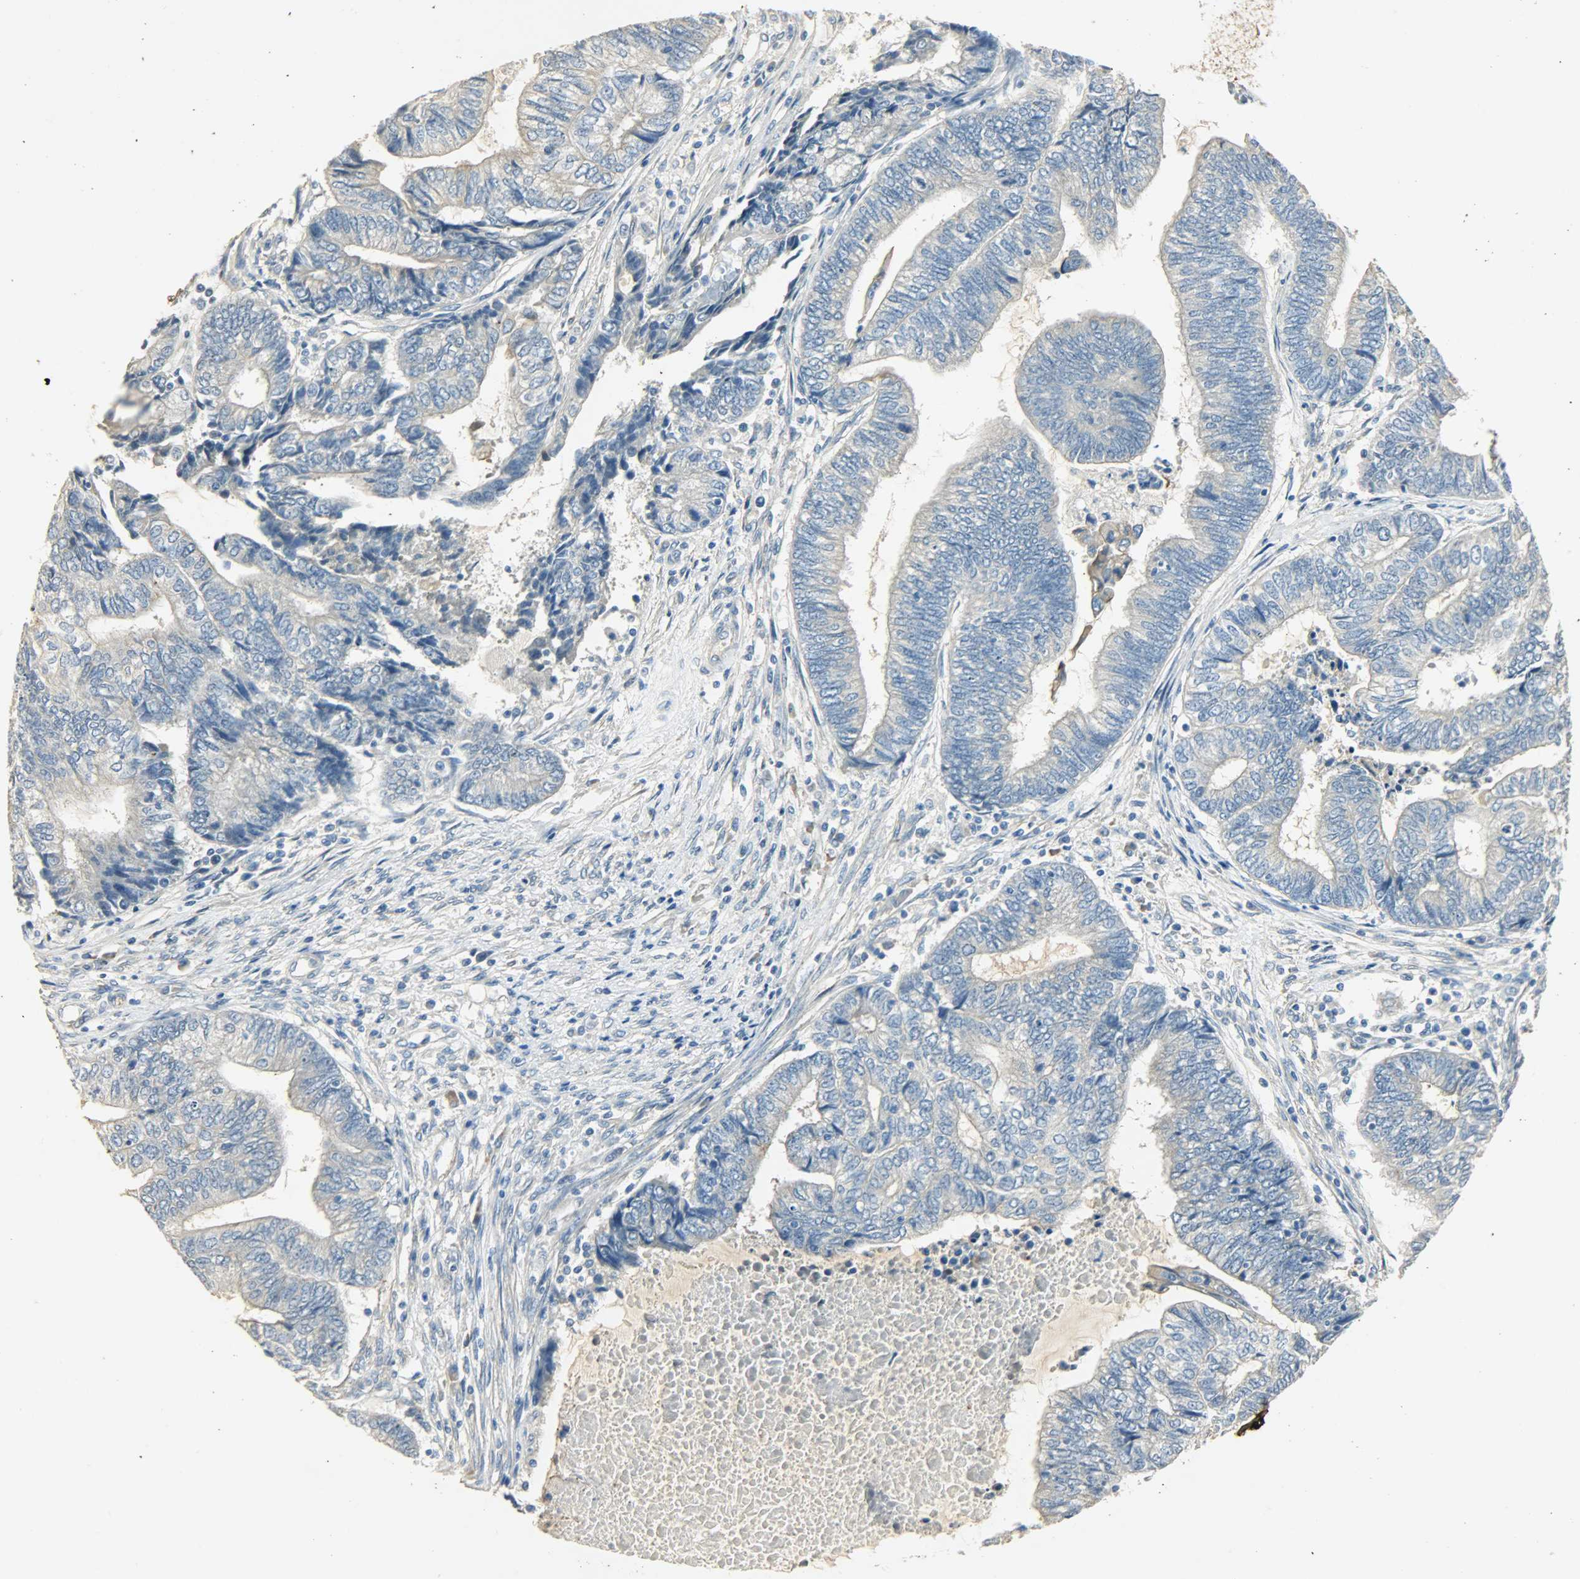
{"staining": {"intensity": "weak", "quantity": "25%-75%", "location": "cytoplasmic/membranous"}, "tissue": "endometrial cancer", "cell_type": "Tumor cells", "image_type": "cancer", "snomed": [{"axis": "morphology", "description": "Adenocarcinoma, NOS"}, {"axis": "topography", "description": "Uterus"}, {"axis": "topography", "description": "Endometrium"}], "caption": "Brown immunohistochemical staining in human endometrial adenocarcinoma exhibits weak cytoplasmic/membranous positivity in approximately 25%-75% of tumor cells.", "gene": "USP13", "patient": {"sex": "female", "age": 70}}